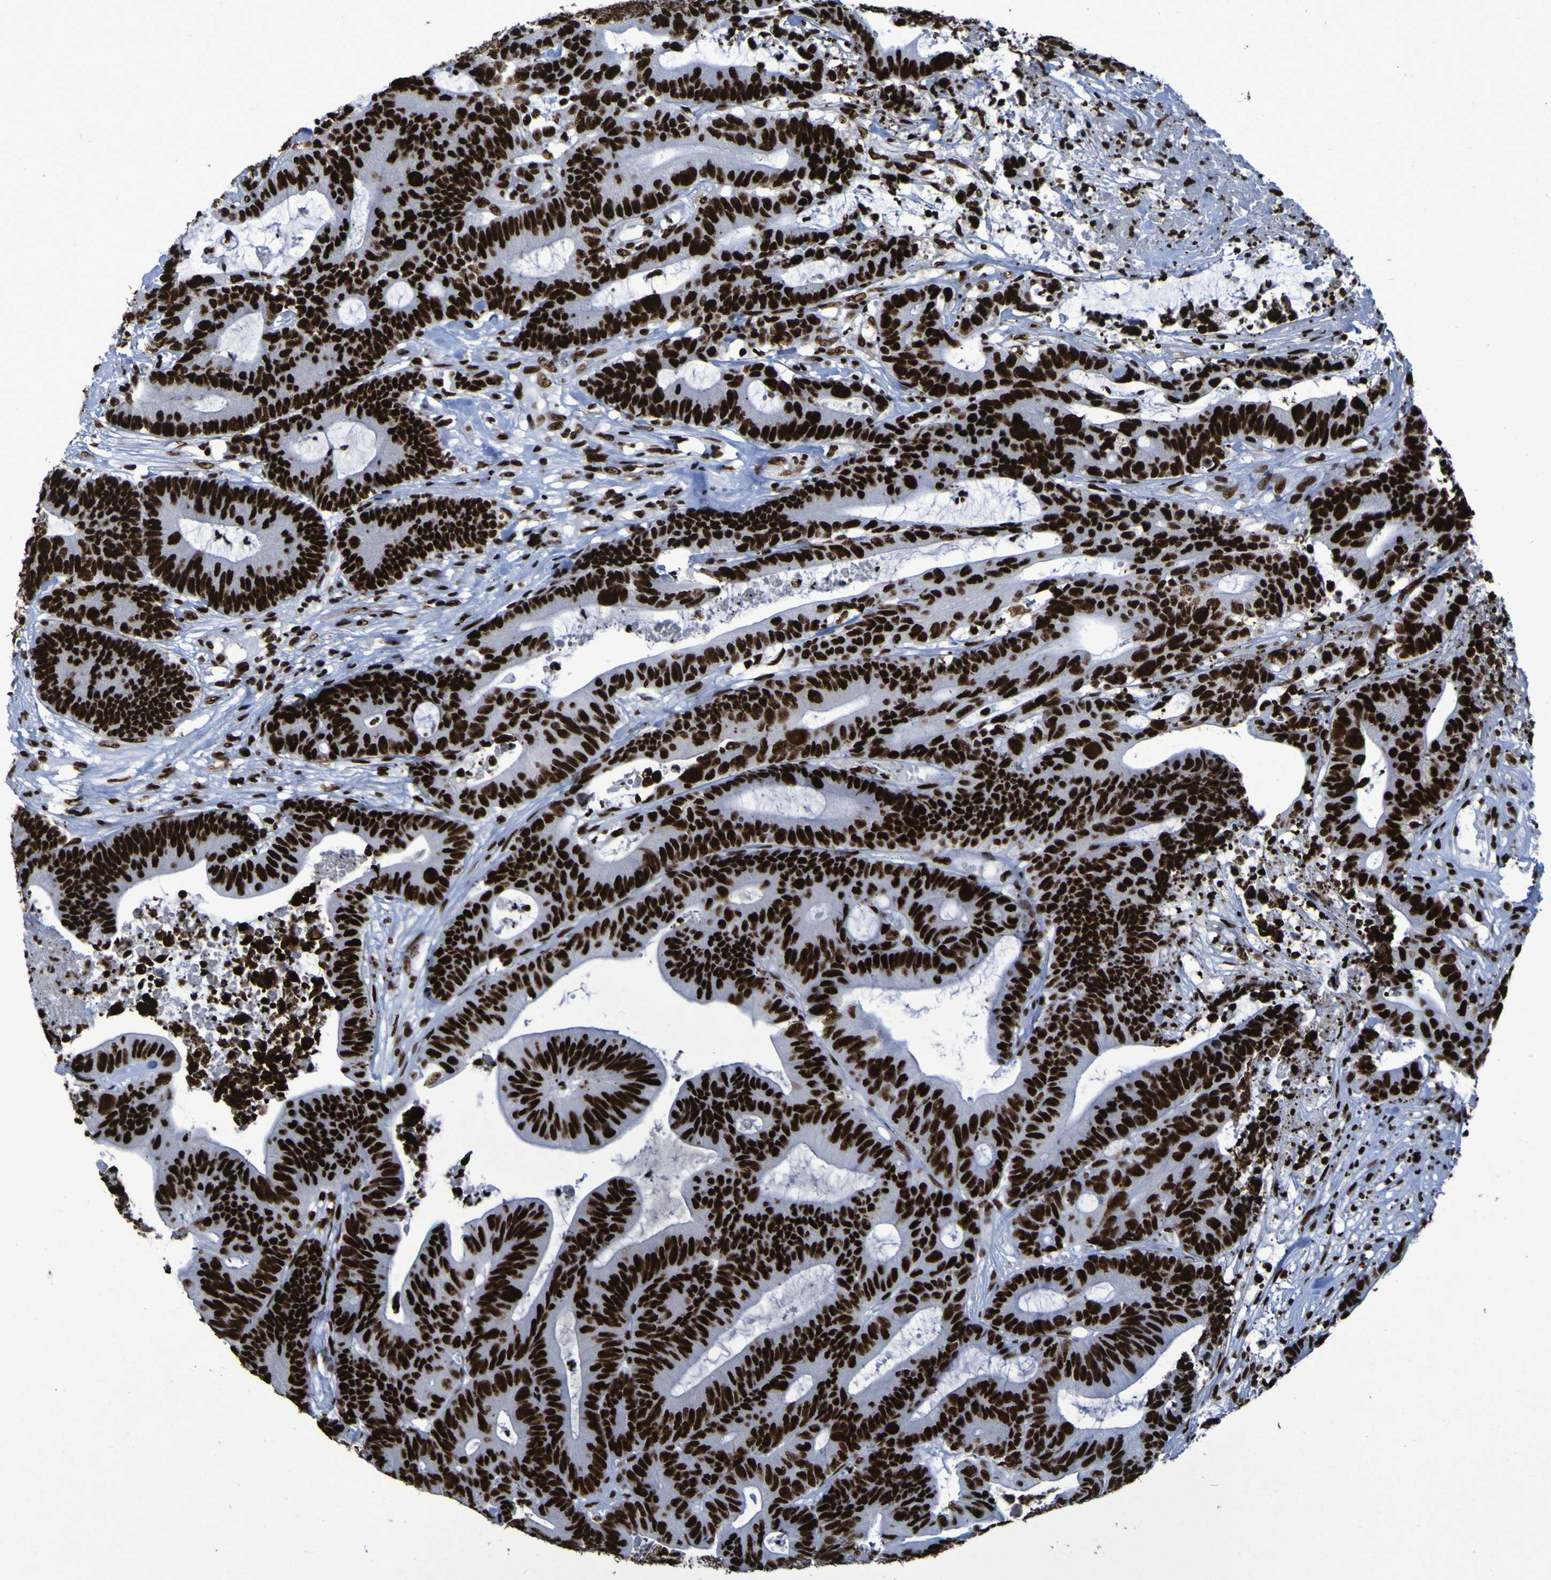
{"staining": {"intensity": "strong", "quantity": ">75%", "location": "nuclear"}, "tissue": "colorectal cancer", "cell_type": "Tumor cells", "image_type": "cancer", "snomed": [{"axis": "morphology", "description": "Adenocarcinoma, NOS"}, {"axis": "topography", "description": "Colon"}], "caption": "Immunohistochemistry micrograph of human colorectal cancer (adenocarcinoma) stained for a protein (brown), which shows high levels of strong nuclear expression in approximately >75% of tumor cells.", "gene": "NPM1", "patient": {"sex": "female", "age": 84}}